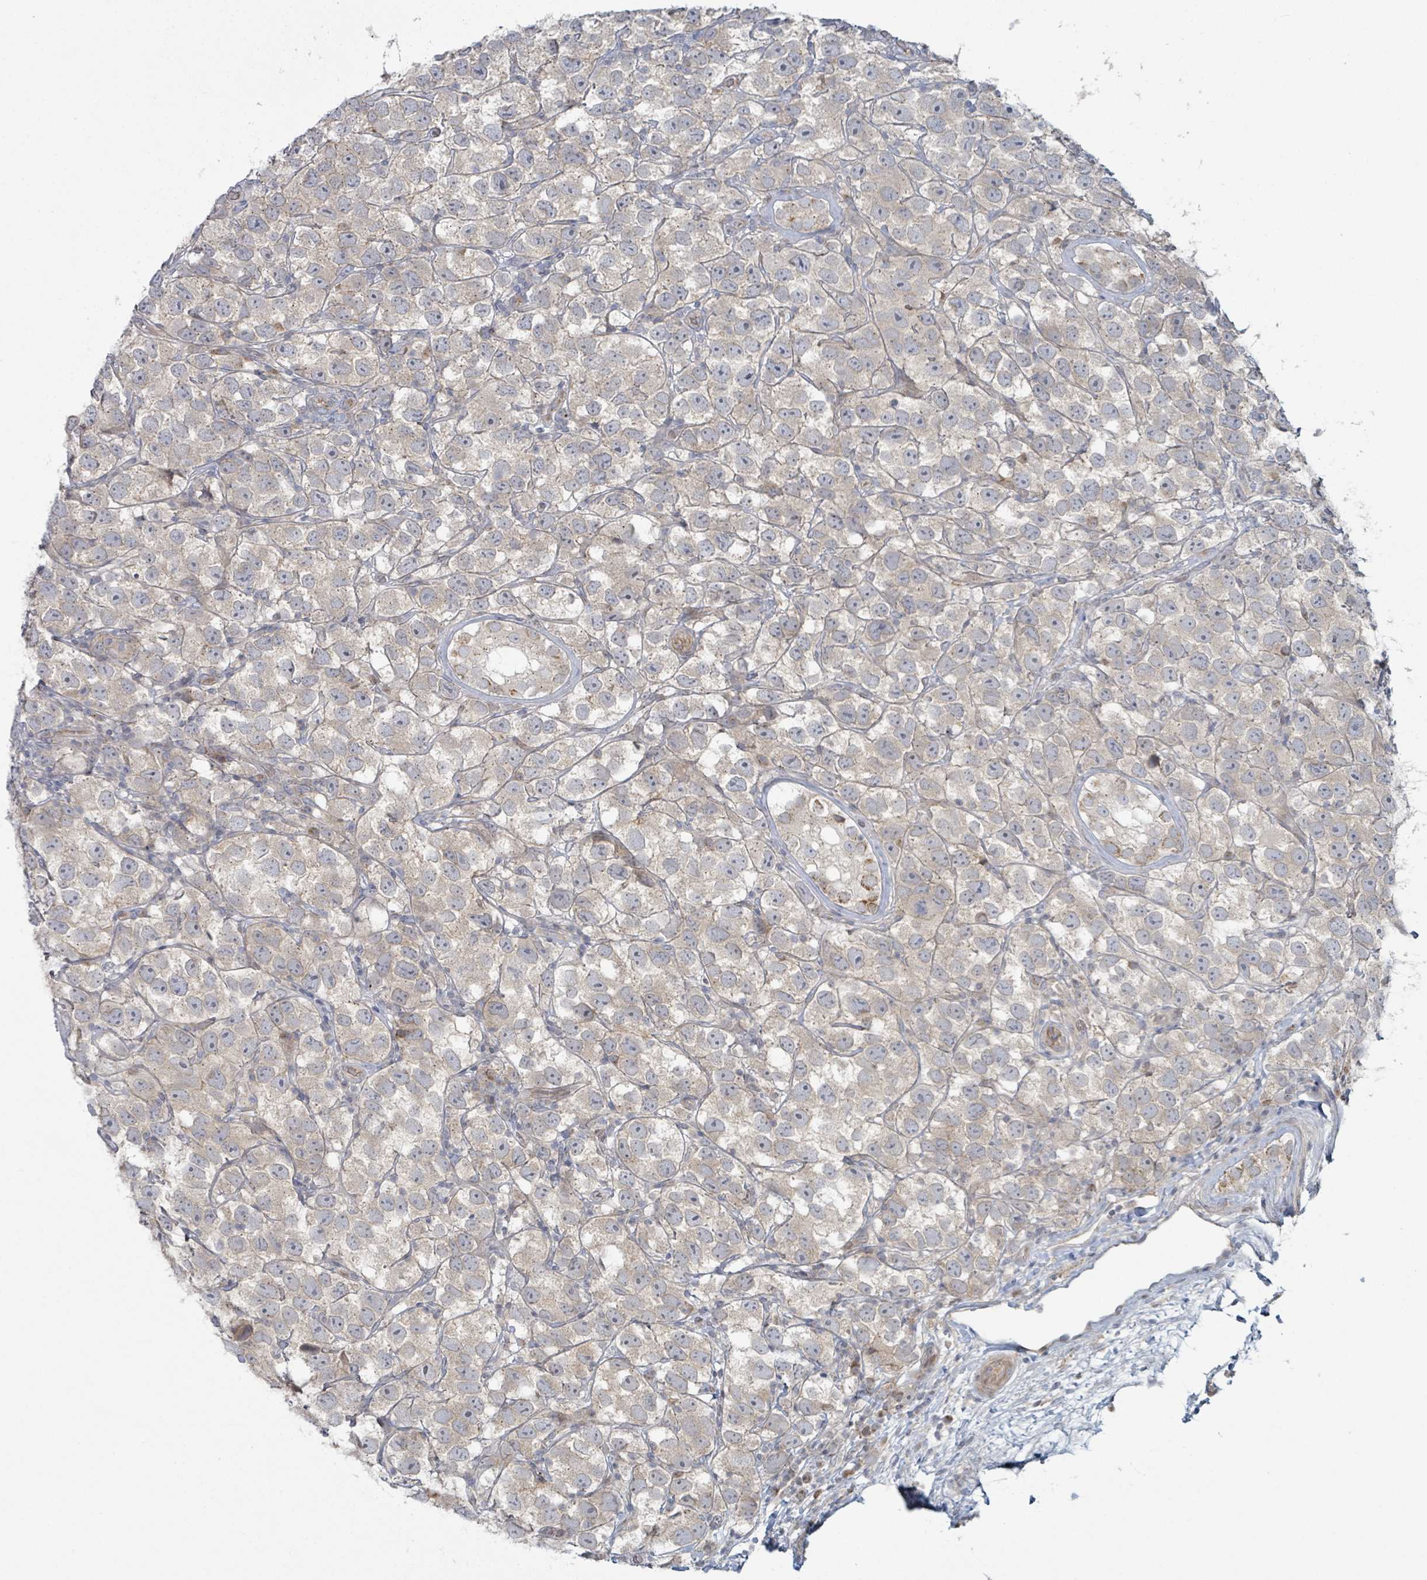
{"staining": {"intensity": "weak", "quantity": "25%-75%", "location": "cytoplasmic/membranous"}, "tissue": "testis cancer", "cell_type": "Tumor cells", "image_type": "cancer", "snomed": [{"axis": "morphology", "description": "Seminoma, NOS"}, {"axis": "topography", "description": "Testis"}], "caption": "Immunohistochemistry of human testis cancer (seminoma) exhibits low levels of weak cytoplasmic/membranous staining in approximately 25%-75% of tumor cells.", "gene": "COL5A3", "patient": {"sex": "male", "age": 26}}